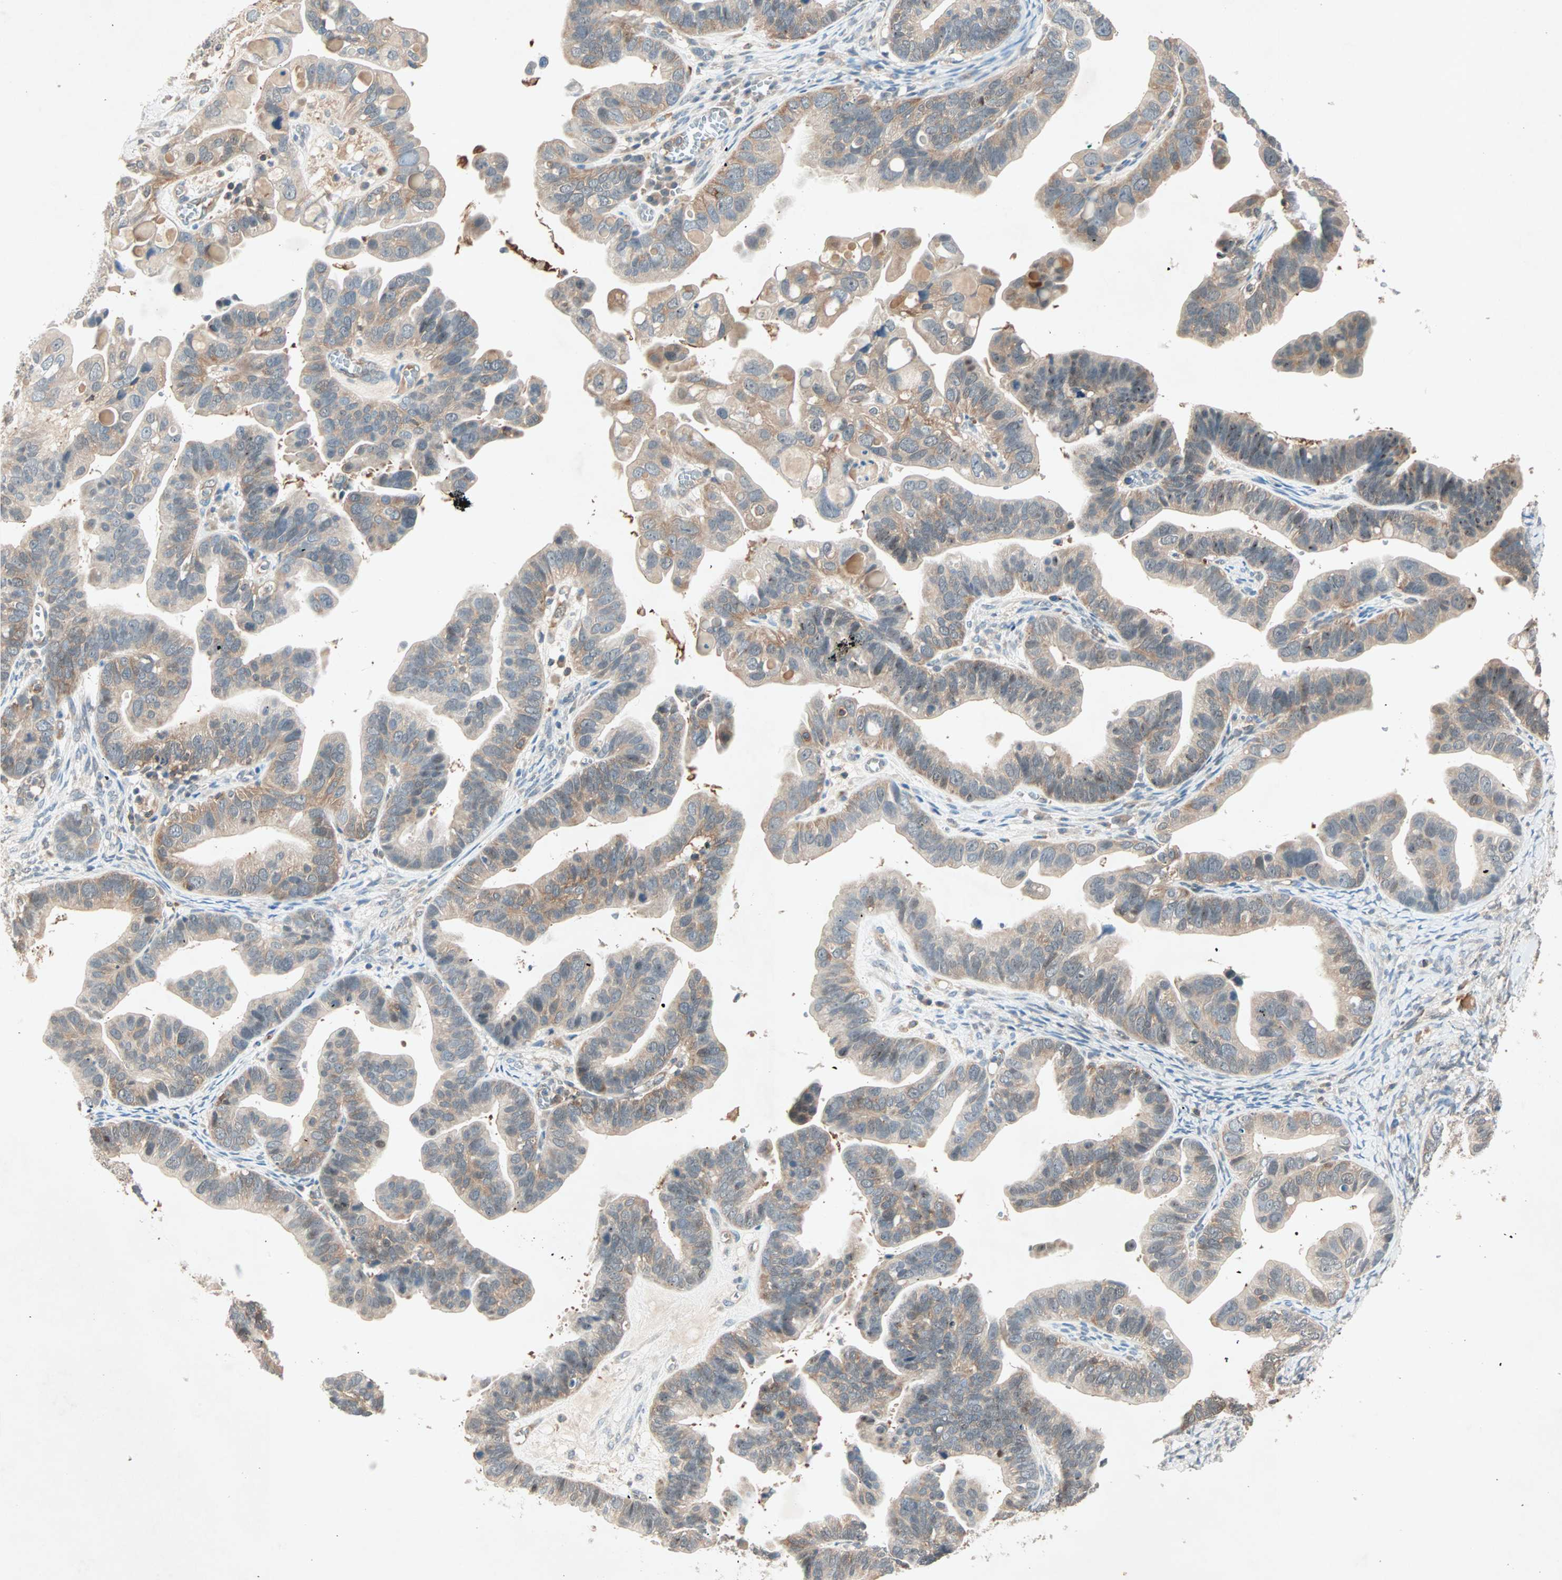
{"staining": {"intensity": "moderate", "quantity": ">75%", "location": "cytoplasmic/membranous"}, "tissue": "ovarian cancer", "cell_type": "Tumor cells", "image_type": "cancer", "snomed": [{"axis": "morphology", "description": "Cystadenocarcinoma, serous, NOS"}, {"axis": "topography", "description": "Ovary"}], "caption": "Protein expression analysis of human ovarian serous cystadenocarcinoma reveals moderate cytoplasmic/membranous staining in approximately >75% of tumor cells. (brown staining indicates protein expression, while blue staining denotes nuclei).", "gene": "TEC", "patient": {"sex": "female", "age": 56}}